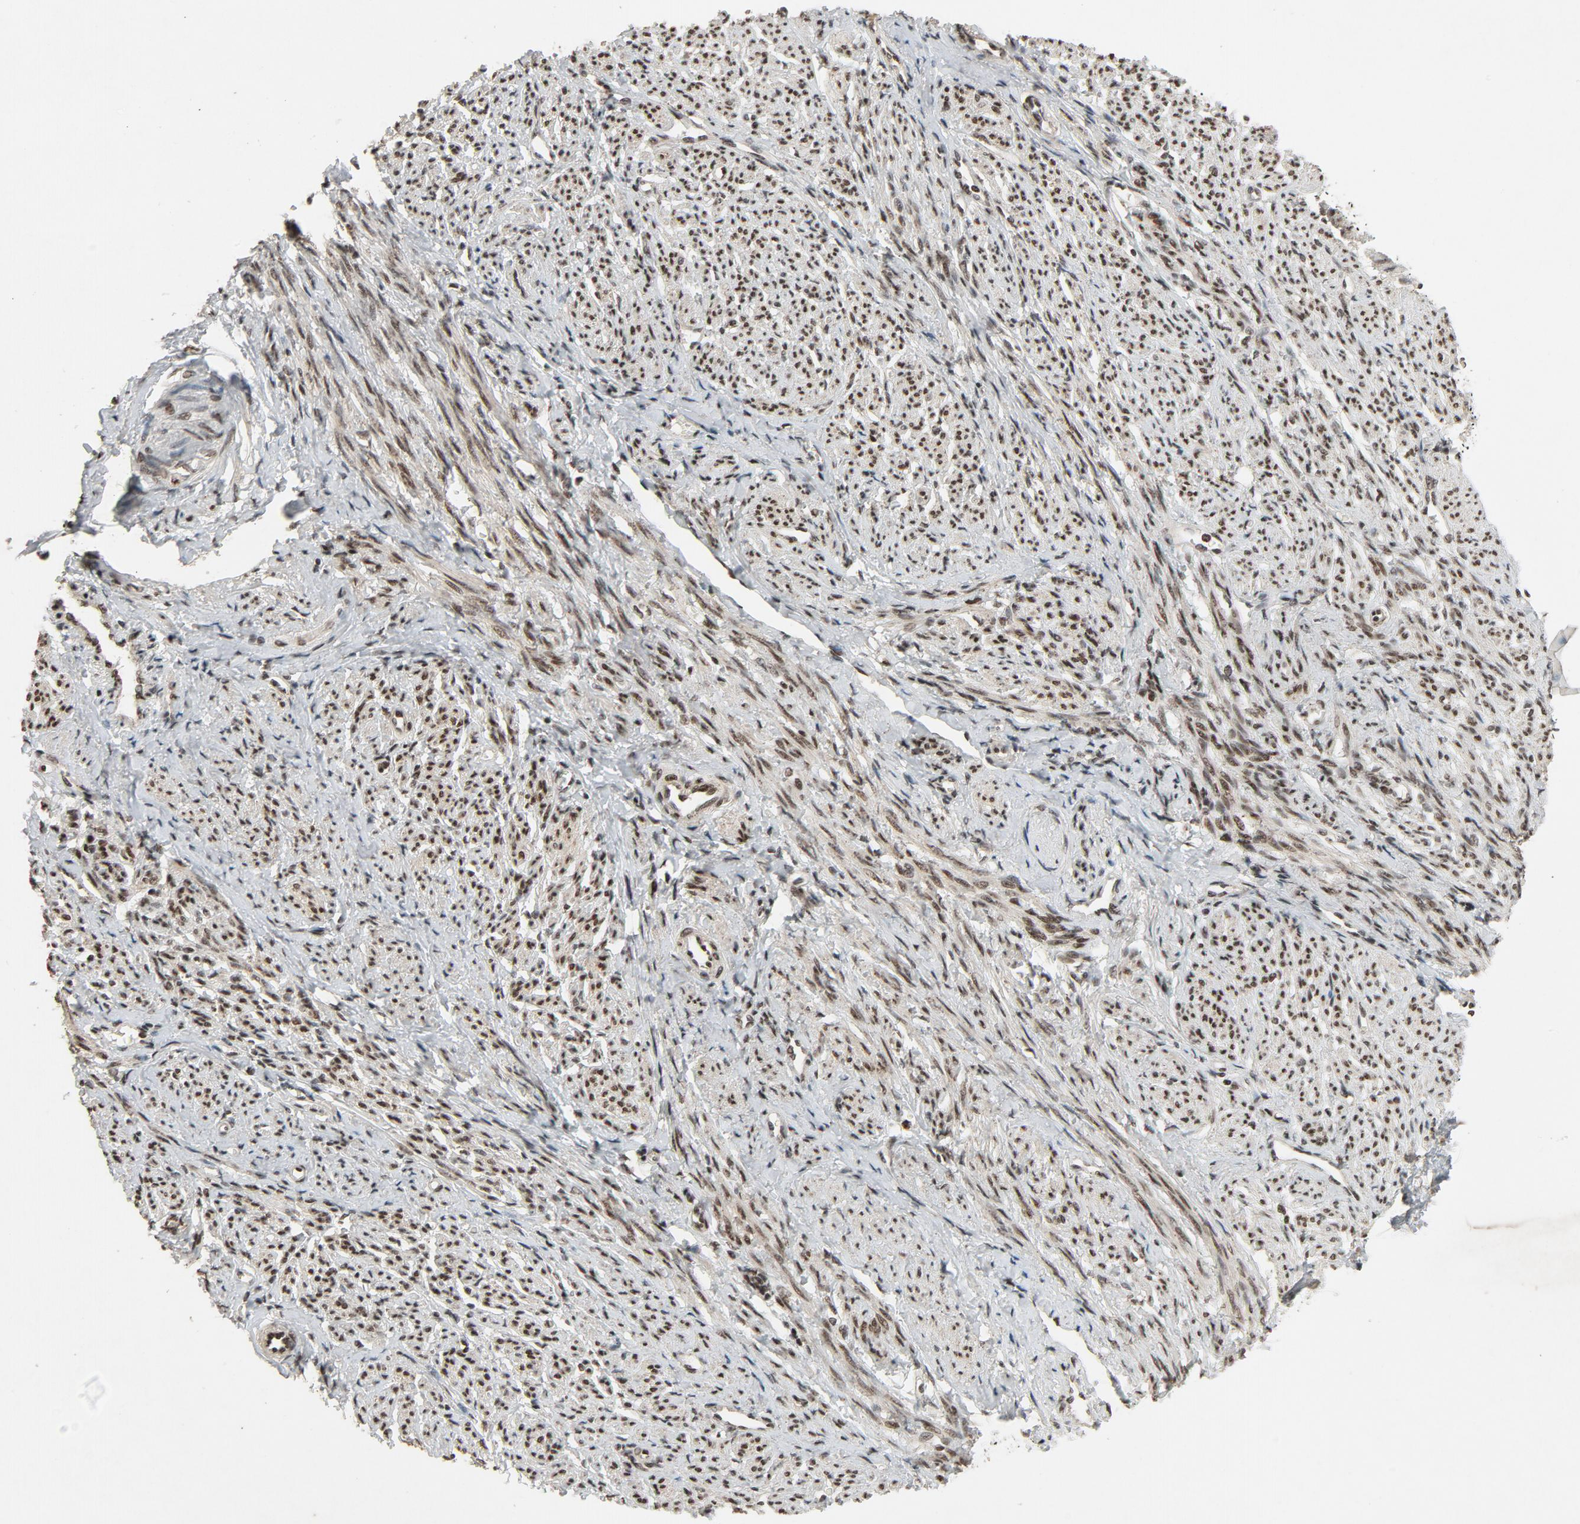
{"staining": {"intensity": "moderate", "quantity": ">75%", "location": "cytoplasmic/membranous,nuclear"}, "tissue": "smooth muscle", "cell_type": "Smooth muscle cells", "image_type": "normal", "snomed": [{"axis": "morphology", "description": "Normal tissue, NOS"}, {"axis": "topography", "description": "Smooth muscle"}], "caption": "Protein staining by IHC displays moderate cytoplasmic/membranous,nuclear positivity in approximately >75% of smooth muscle cells in unremarkable smooth muscle. The protein is stained brown, and the nuclei are stained in blue (DAB (3,3'-diaminobenzidine) IHC with brightfield microscopy, high magnification).", "gene": "SMARCD1", "patient": {"sex": "female", "age": 65}}